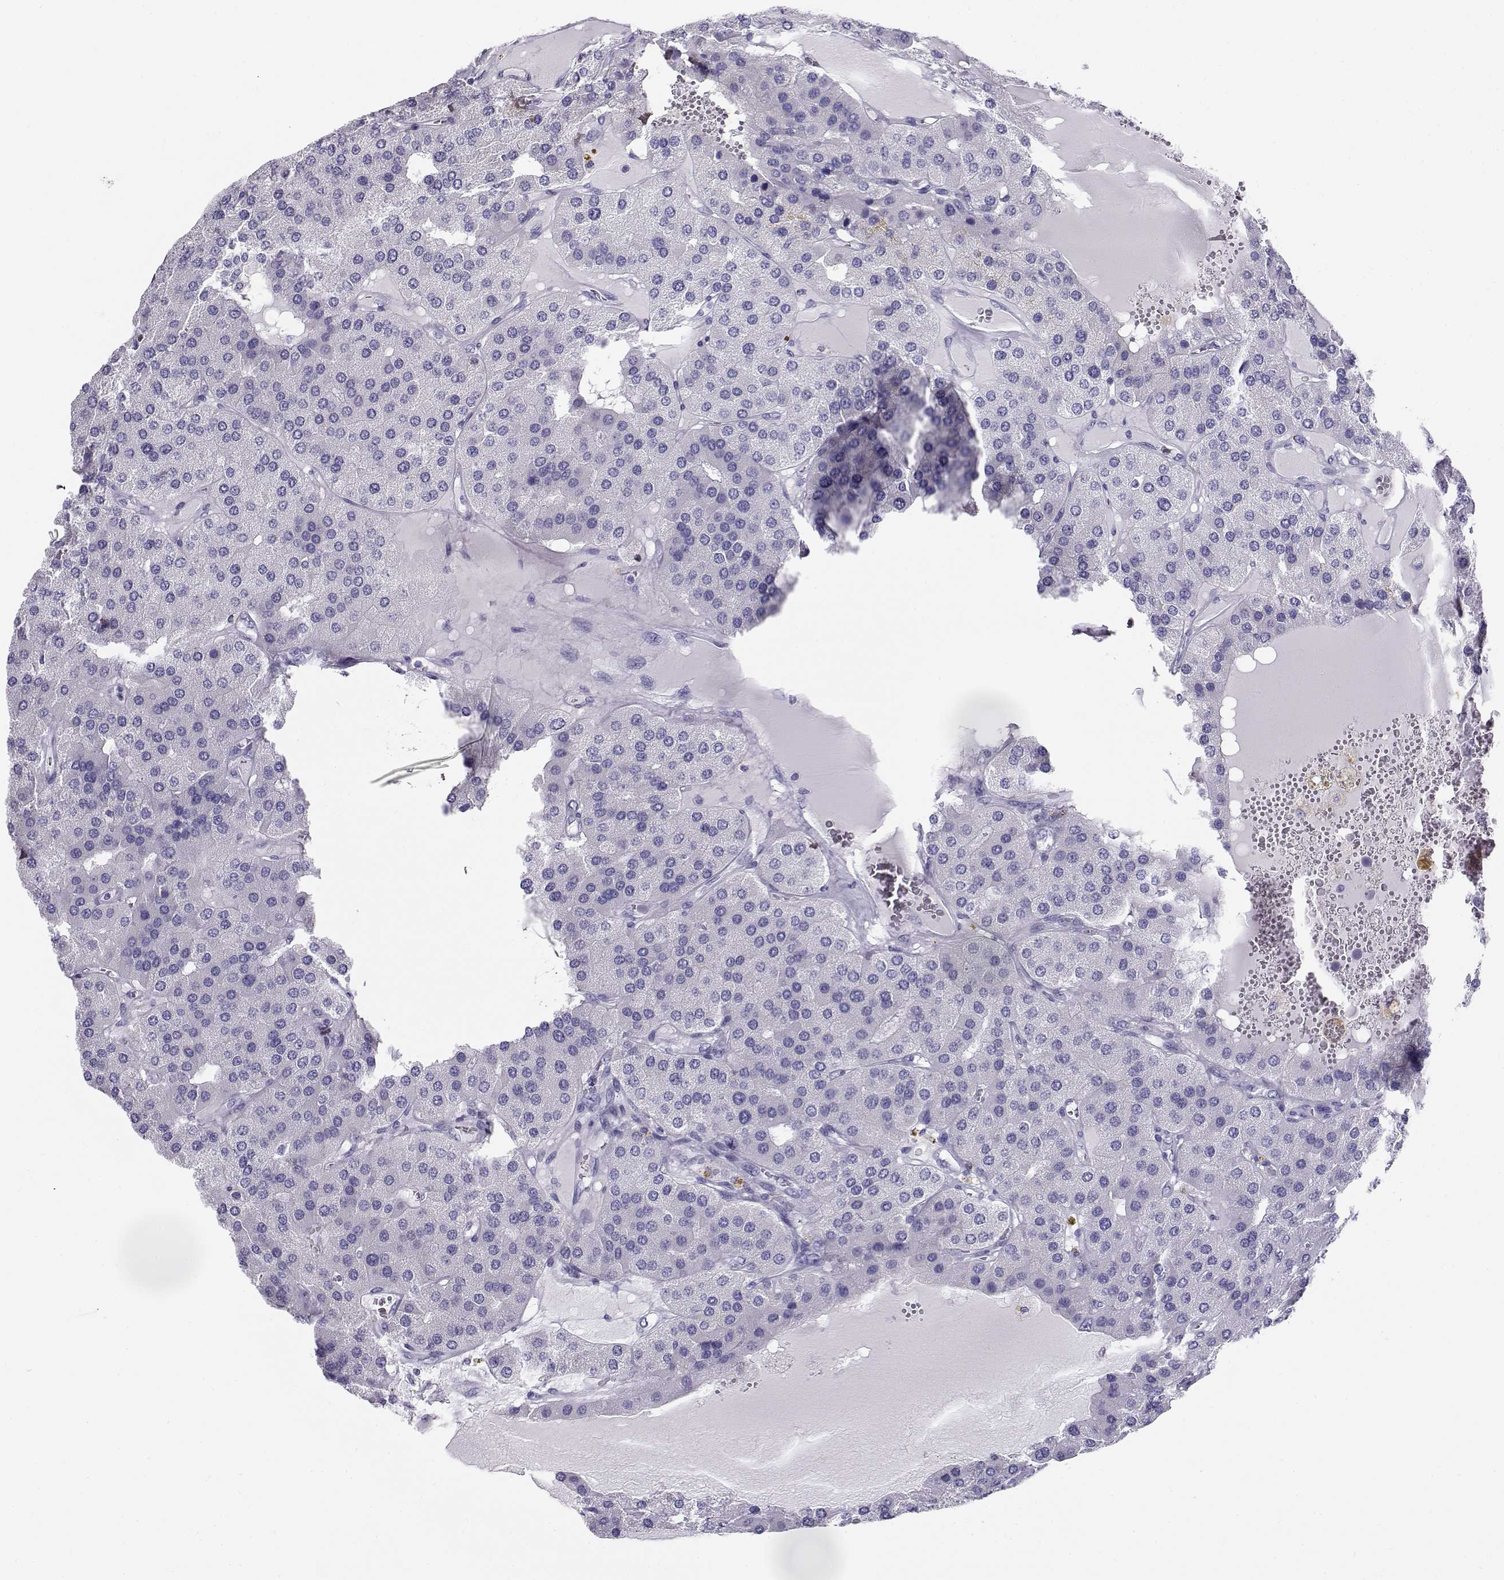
{"staining": {"intensity": "negative", "quantity": "none", "location": "none"}, "tissue": "parathyroid gland", "cell_type": "Glandular cells", "image_type": "normal", "snomed": [{"axis": "morphology", "description": "Normal tissue, NOS"}, {"axis": "morphology", "description": "Adenoma, NOS"}, {"axis": "topography", "description": "Parathyroid gland"}], "caption": "Glandular cells show no significant positivity in benign parathyroid gland. Brightfield microscopy of immunohistochemistry stained with DAB (brown) and hematoxylin (blue), captured at high magnification.", "gene": "CABS1", "patient": {"sex": "female", "age": 86}}